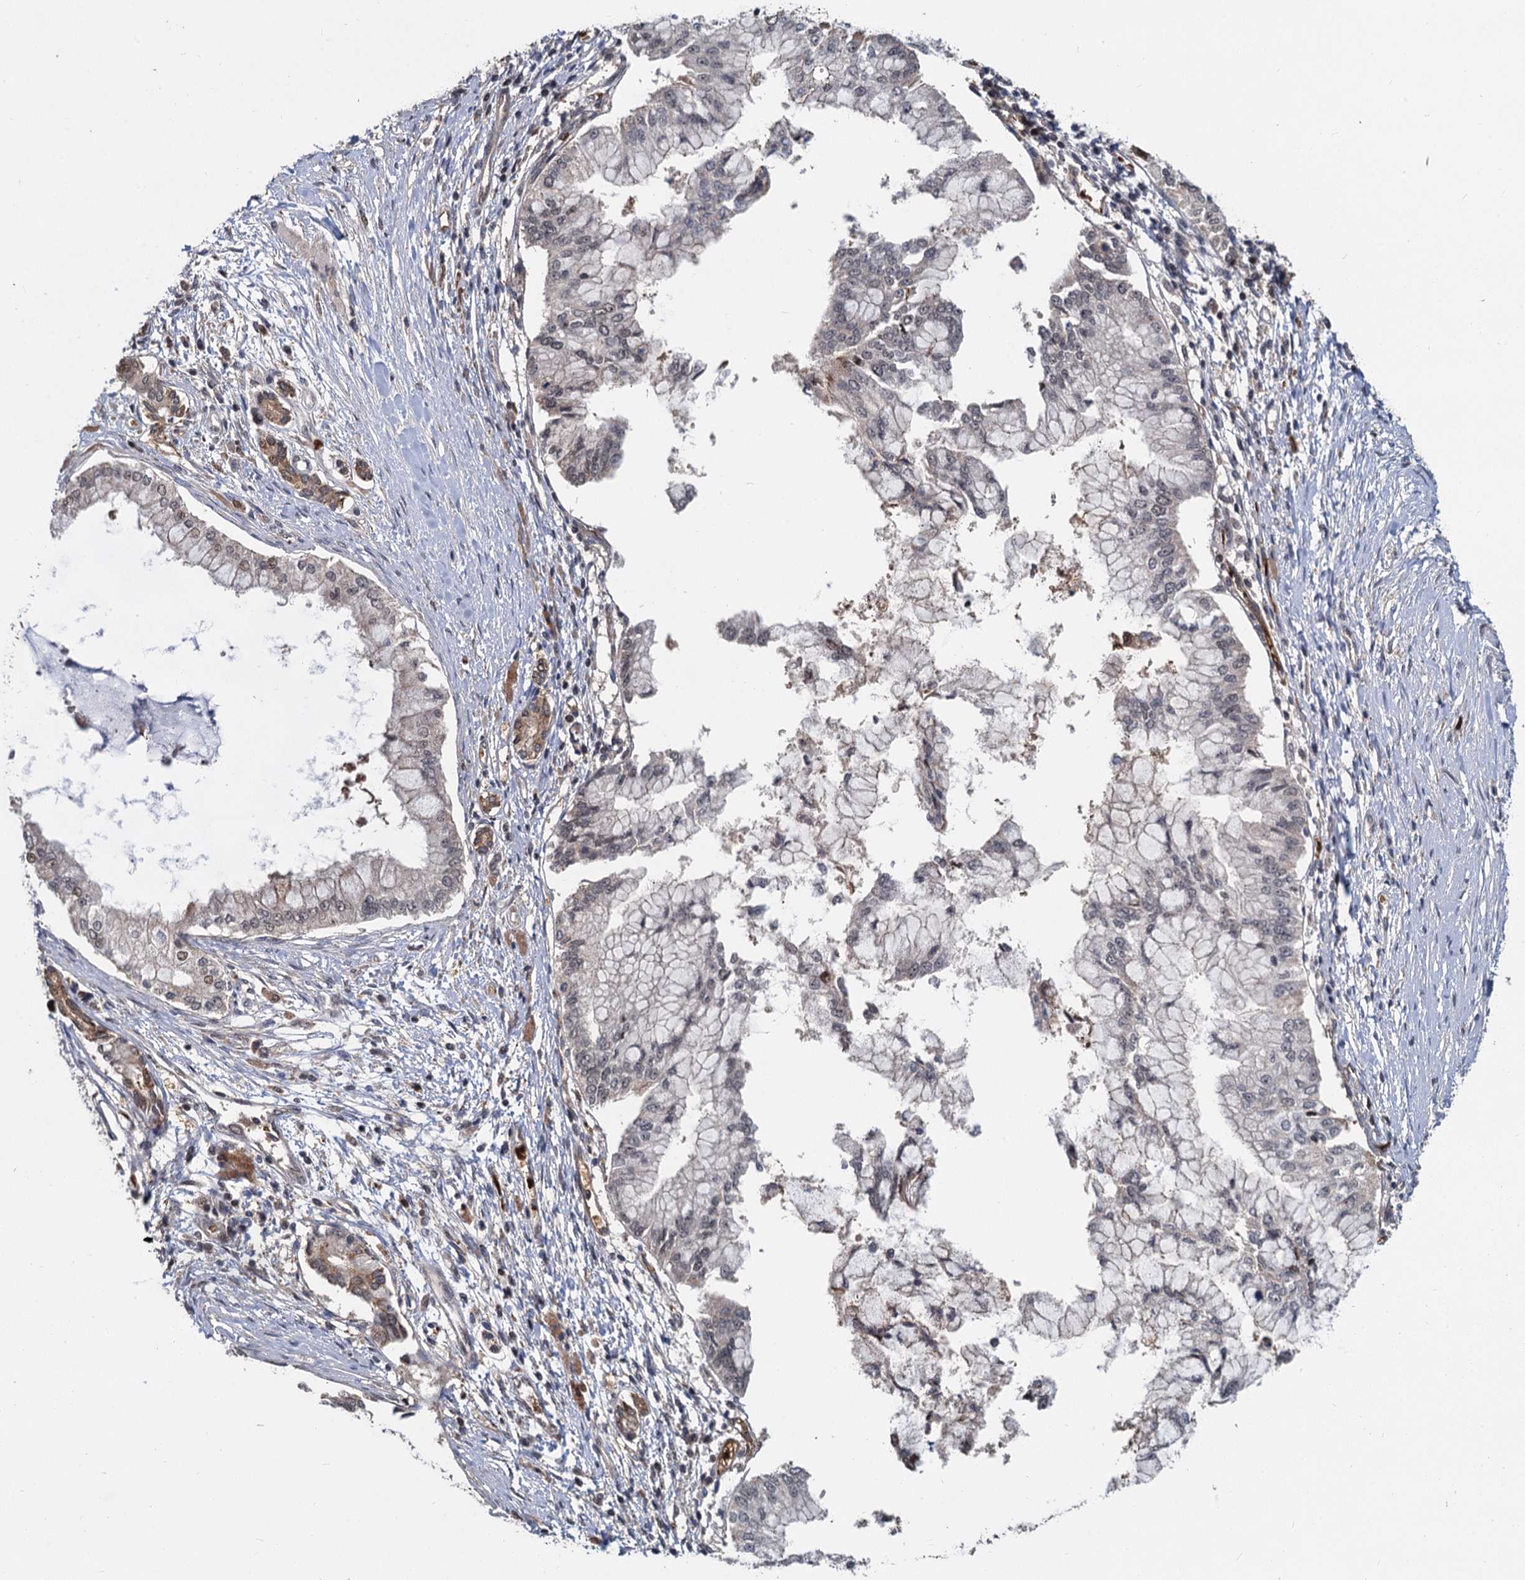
{"staining": {"intensity": "weak", "quantity": "25%-75%", "location": "nuclear"}, "tissue": "pancreatic cancer", "cell_type": "Tumor cells", "image_type": "cancer", "snomed": [{"axis": "morphology", "description": "Adenocarcinoma, NOS"}, {"axis": "topography", "description": "Pancreas"}], "caption": "Immunohistochemical staining of human pancreatic cancer shows weak nuclear protein staining in about 25%-75% of tumor cells. The staining is performed using DAB brown chromogen to label protein expression. The nuclei are counter-stained blue using hematoxylin.", "gene": "FANCI", "patient": {"sex": "male", "age": 46}}